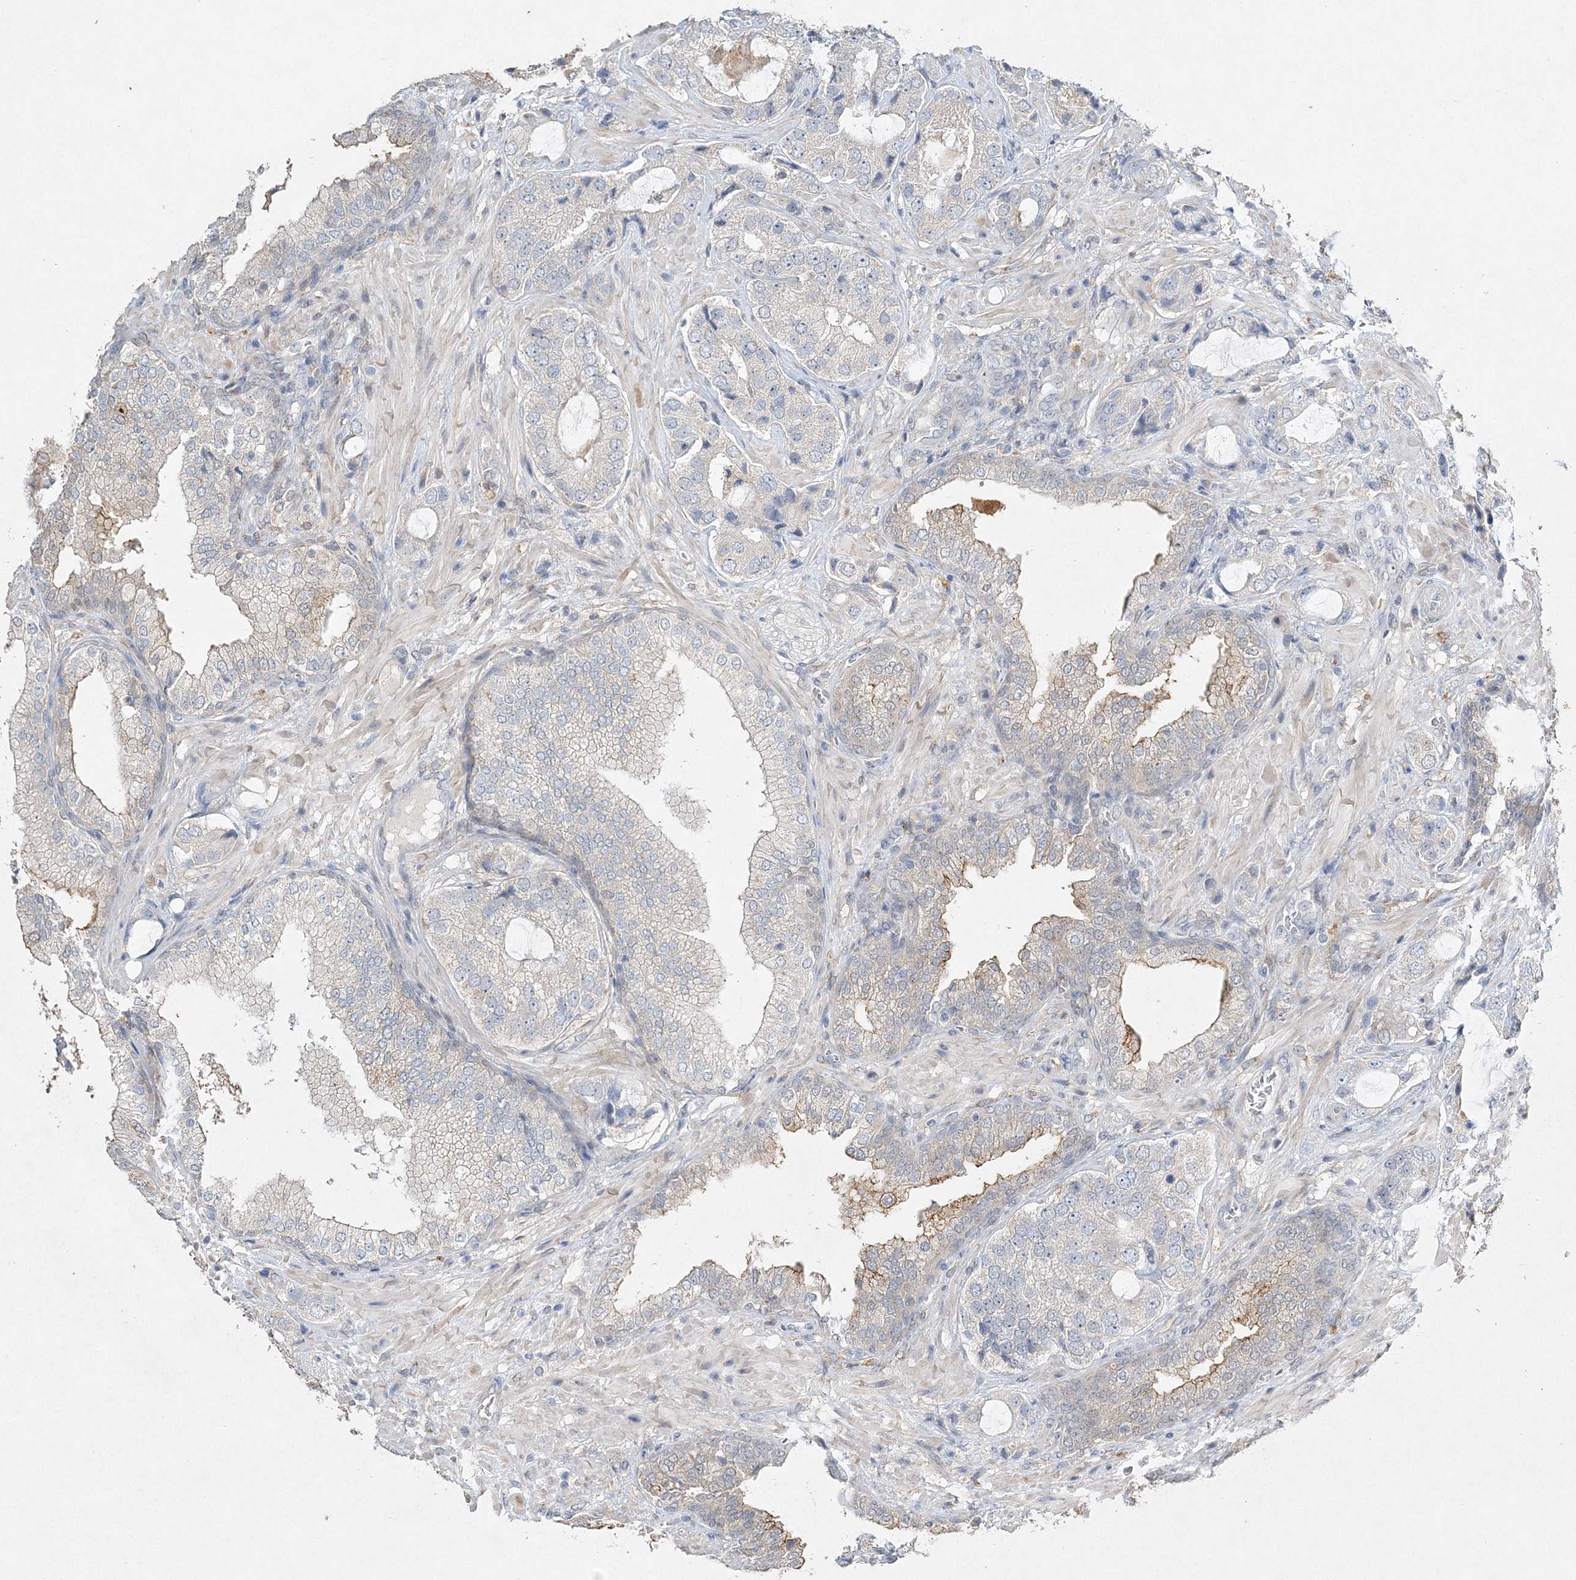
{"staining": {"intensity": "negative", "quantity": "none", "location": "none"}, "tissue": "prostate cancer", "cell_type": "Tumor cells", "image_type": "cancer", "snomed": [{"axis": "morphology", "description": "Normal tissue, NOS"}, {"axis": "morphology", "description": "Adenocarcinoma, High grade"}, {"axis": "topography", "description": "Prostate"}, {"axis": "topography", "description": "Peripheral nerve tissue"}], "caption": "Immunohistochemical staining of human prostate high-grade adenocarcinoma exhibits no significant expression in tumor cells. Nuclei are stained in blue.", "gene": "MAT2B", "patient": {"sex": "male", "age": 59}}